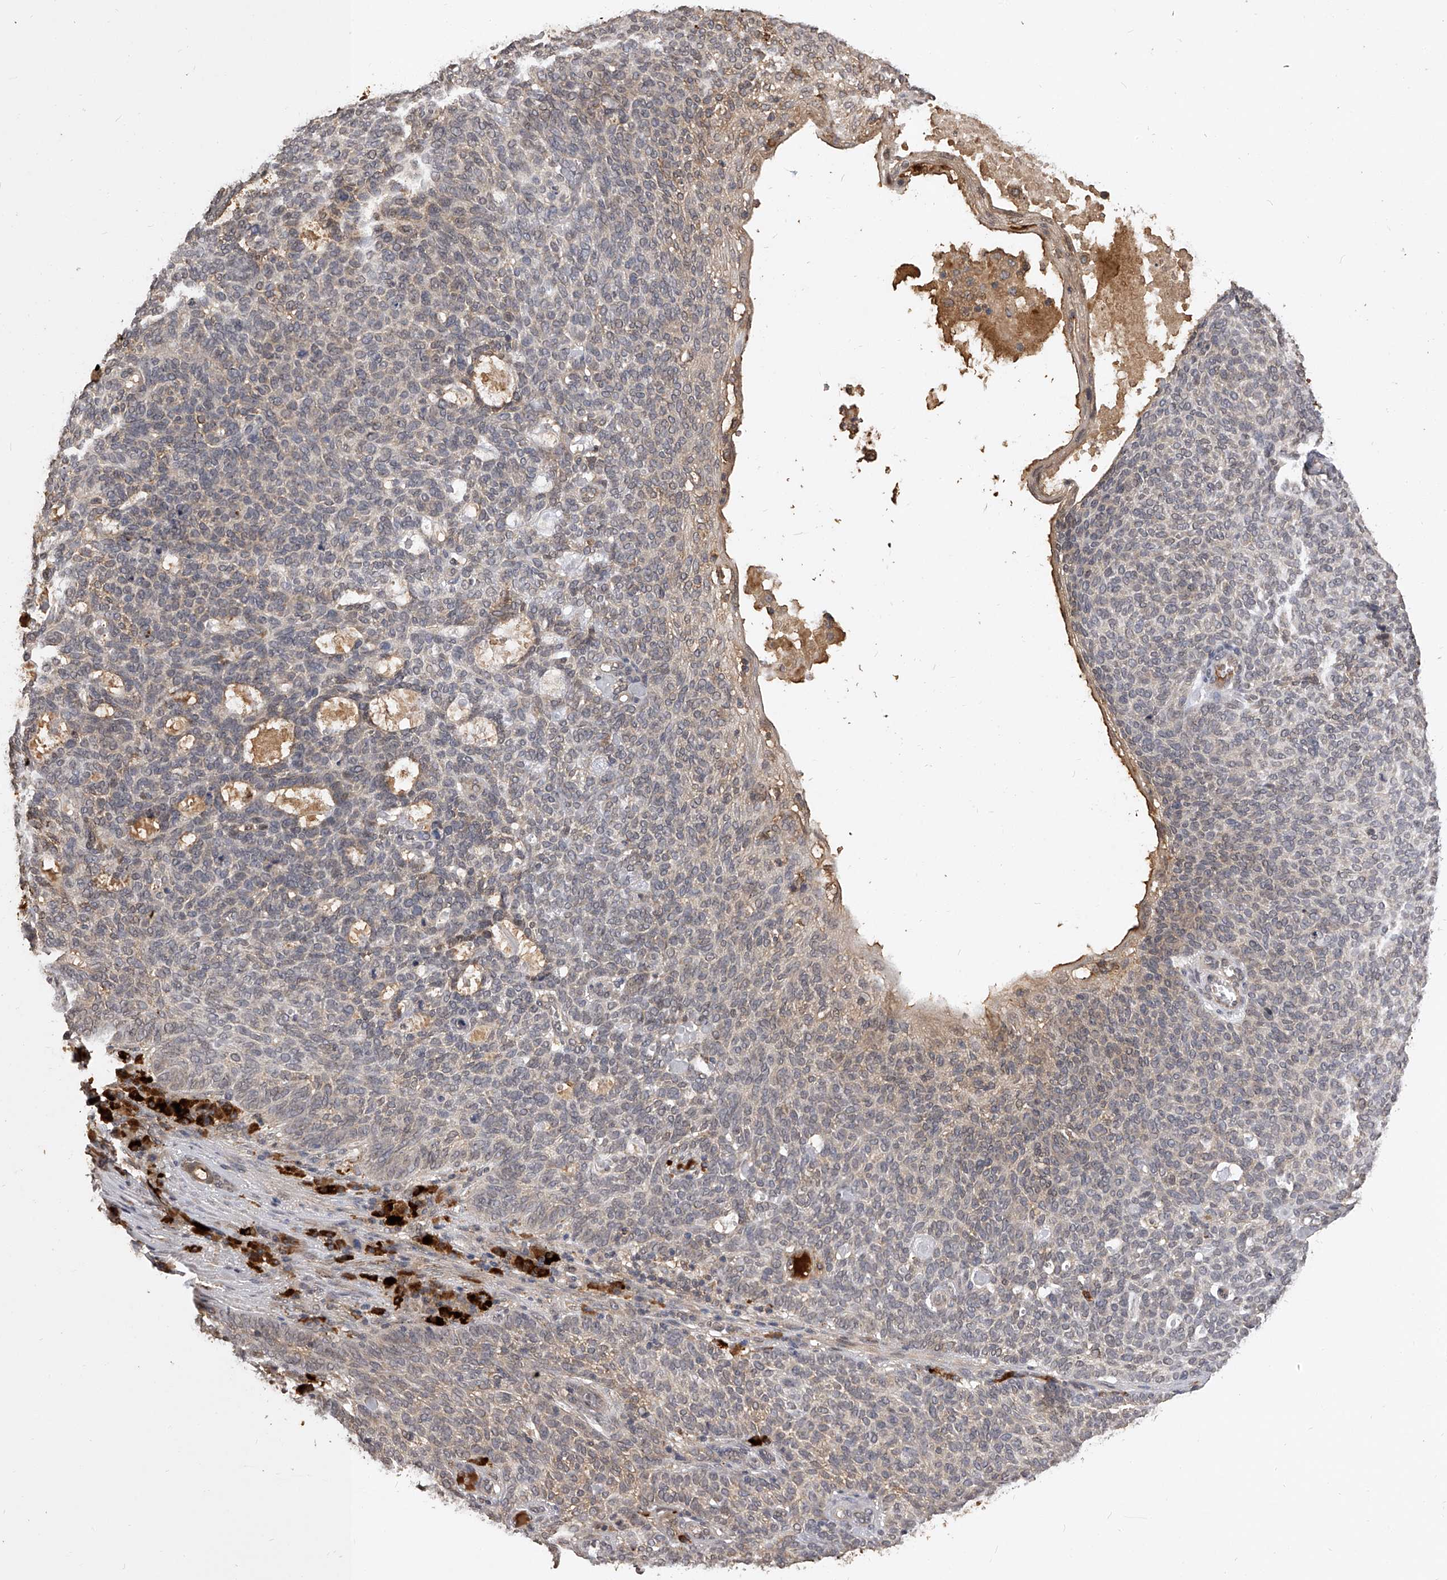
{"staining": {"intensity": "weak", "quantity": "<25%", "location": "cytoplasmic/membranous"}, "tissue": "skin cancer", "cell_type": "Tumor cells", "image_type": "cancer", "snomed": [{"axis": "morphology", "description": "Squamous cell carcinoma, NOS"}, {"axis": "topography", "description": "Skin"}], "caption": "IHC image of neoplastic tissue: squamous cell carcinoma (skin) stained with DAB demonstrates no significant protein positivity in tumor cells. (DAB (3,3'-diaminobenzidine) immunohistochemistry (IHC), high magnification).", "gene": "CFAP410", "patient": {"sex": "female", "age": 90}}